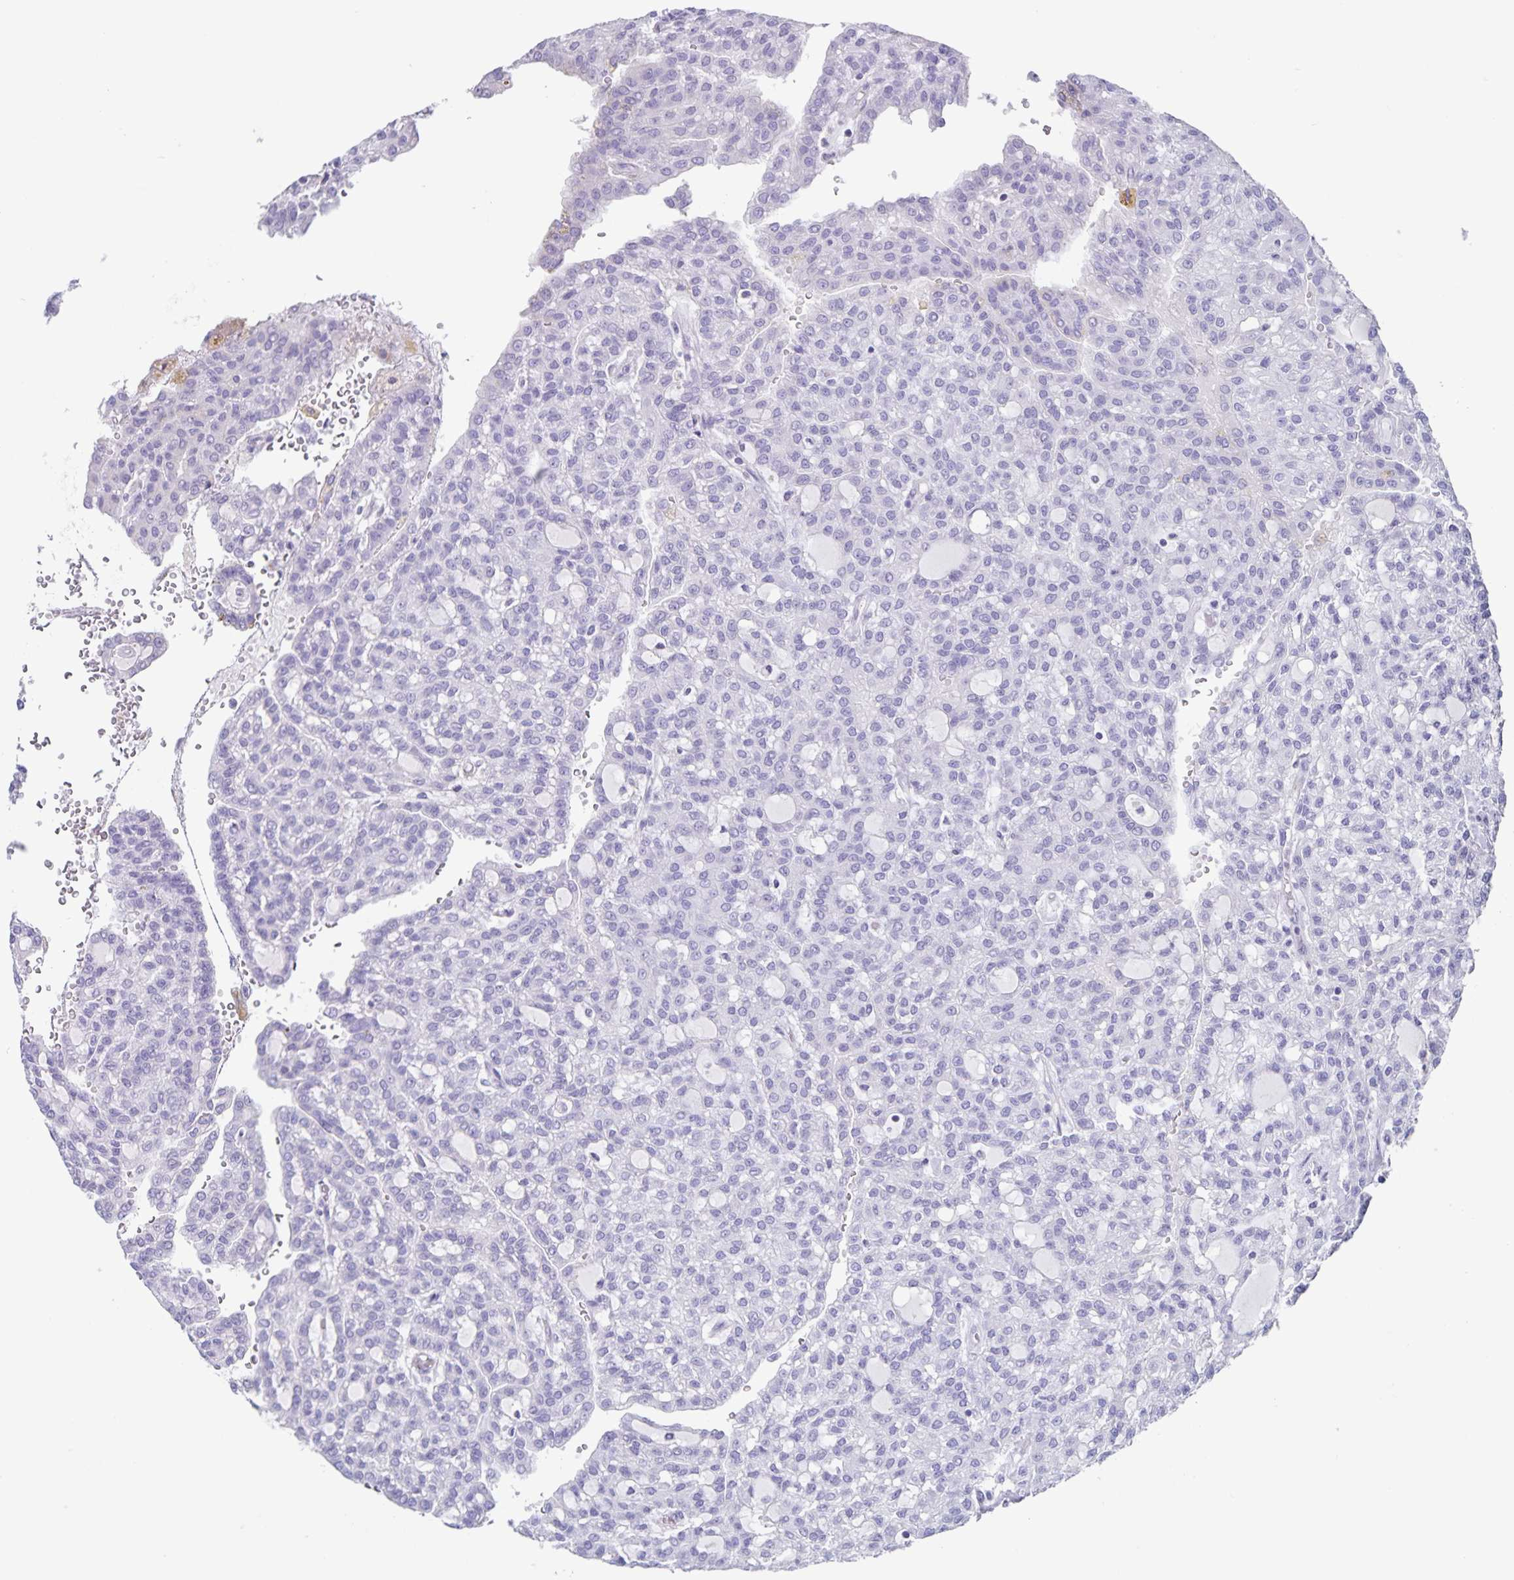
{"staining": {"intensity": "negative", "quantity": "none", "location": "none"}, "tissue": "renal cancer", "cell_type": "Tumor cells", "image_type": "cancer", "snomed": [{"axis": "morphology", "description": "Adenocarcinoma, NOS"}, {"axis": "topography", "description": "Kidney"}], "caption": "Immunohistochemistry histopathology image of neoplastic tissue: renal cancer (adenocarcinoma) stained with DAB (3,3'-diaminobenzidine) demonstrates no significant protein staining in tumor cells. (Immunohistochemistry (ihc), brightfield microscopy, high magnification).", "gene": "C11orf42", "patient": {"sex": "male", "age": 63}}